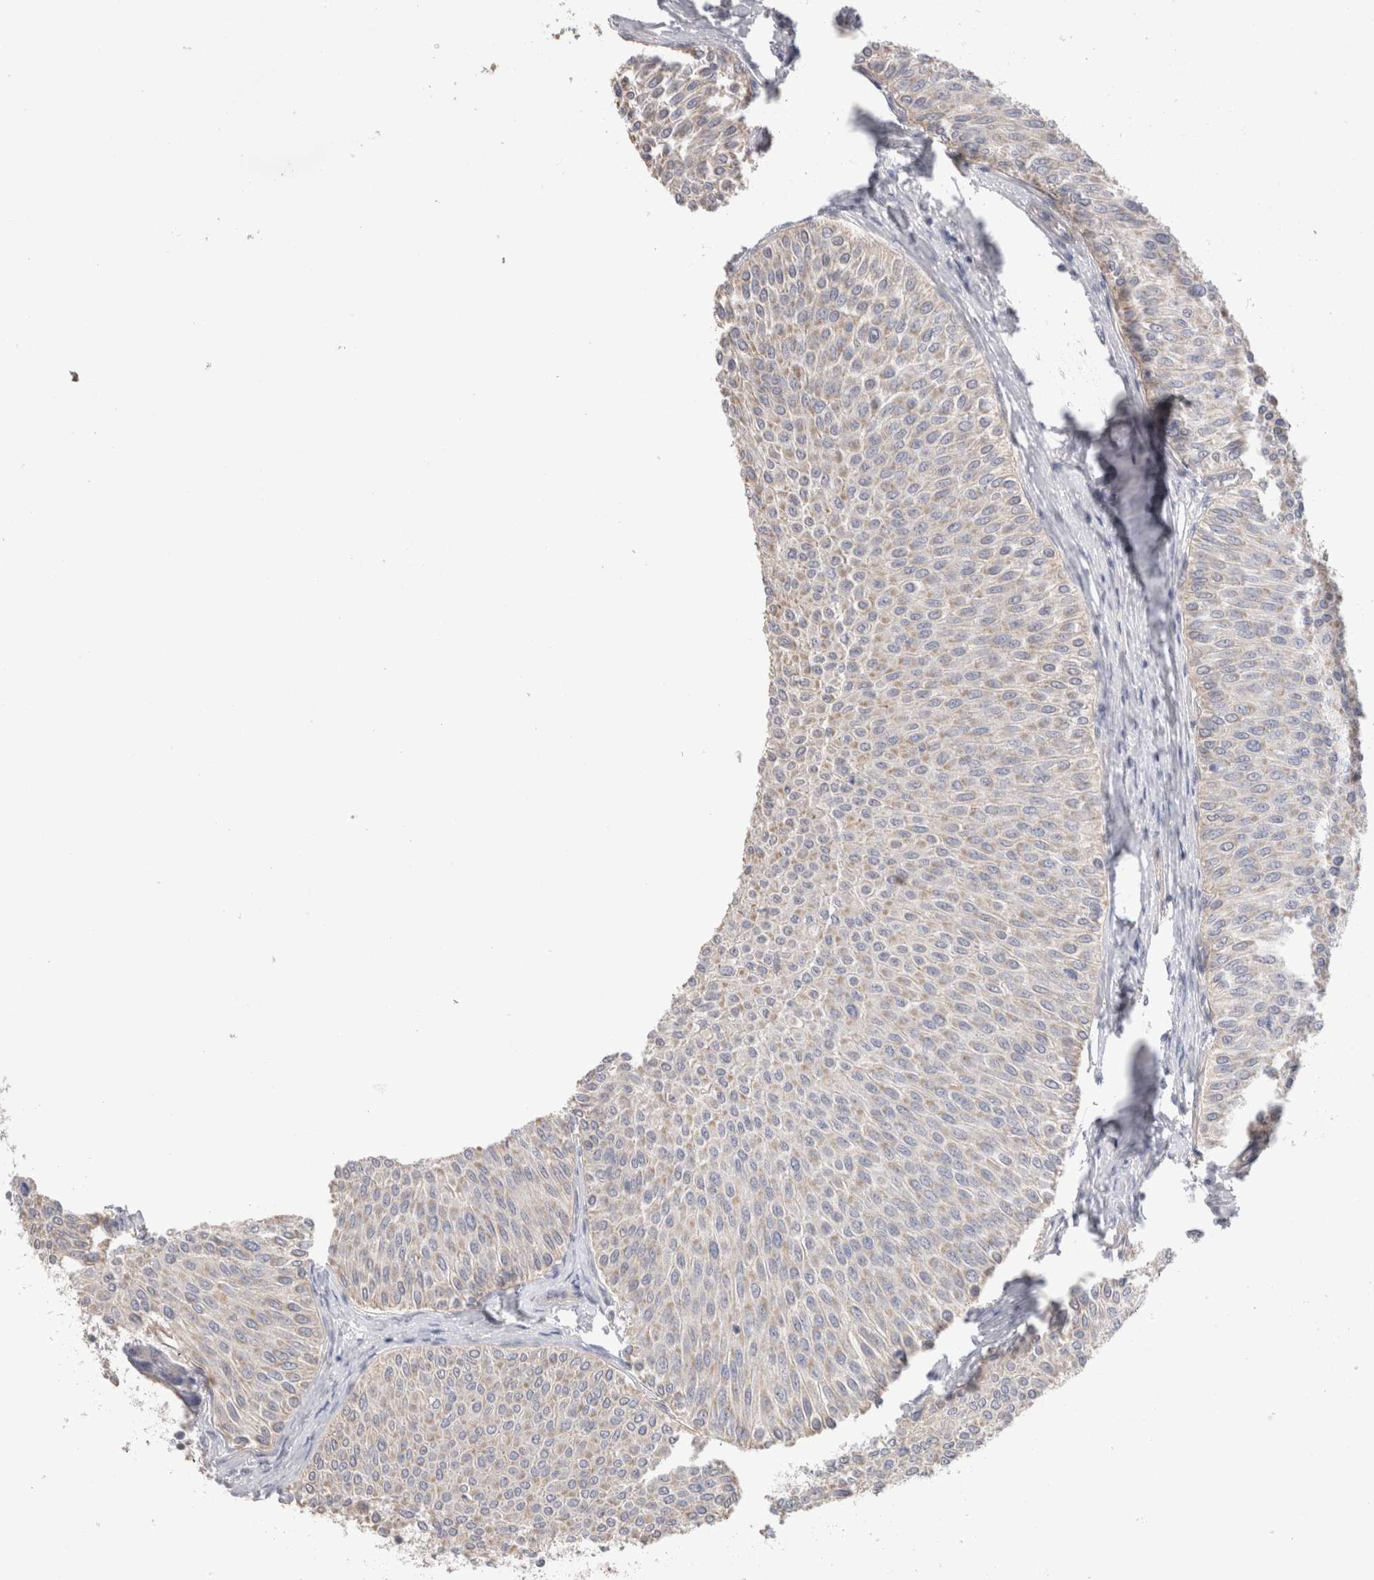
{"staining": {"intensity": "weak", "quantity": "25%-75%", "location": "cytoplasmic/membranous"}, "tissue": "urothelial cancer", "cell_type": "Tumor cells", "image_type": "cancer", "snomed": [{"axis": "morphology", "description": "Urothelial carcinoma, Low grade"}, {"axis": "topography", "description": "Urinary bladder"}], "caption": "A brown stain highlights weak cytoplasmic/membranous staining of a protein in urothelial cancer tumor cells. (Brightfield microscopy of DAB IHC at high magnification).", "gene": "DMD", "patient": {"sex": "male", "age": 78}}